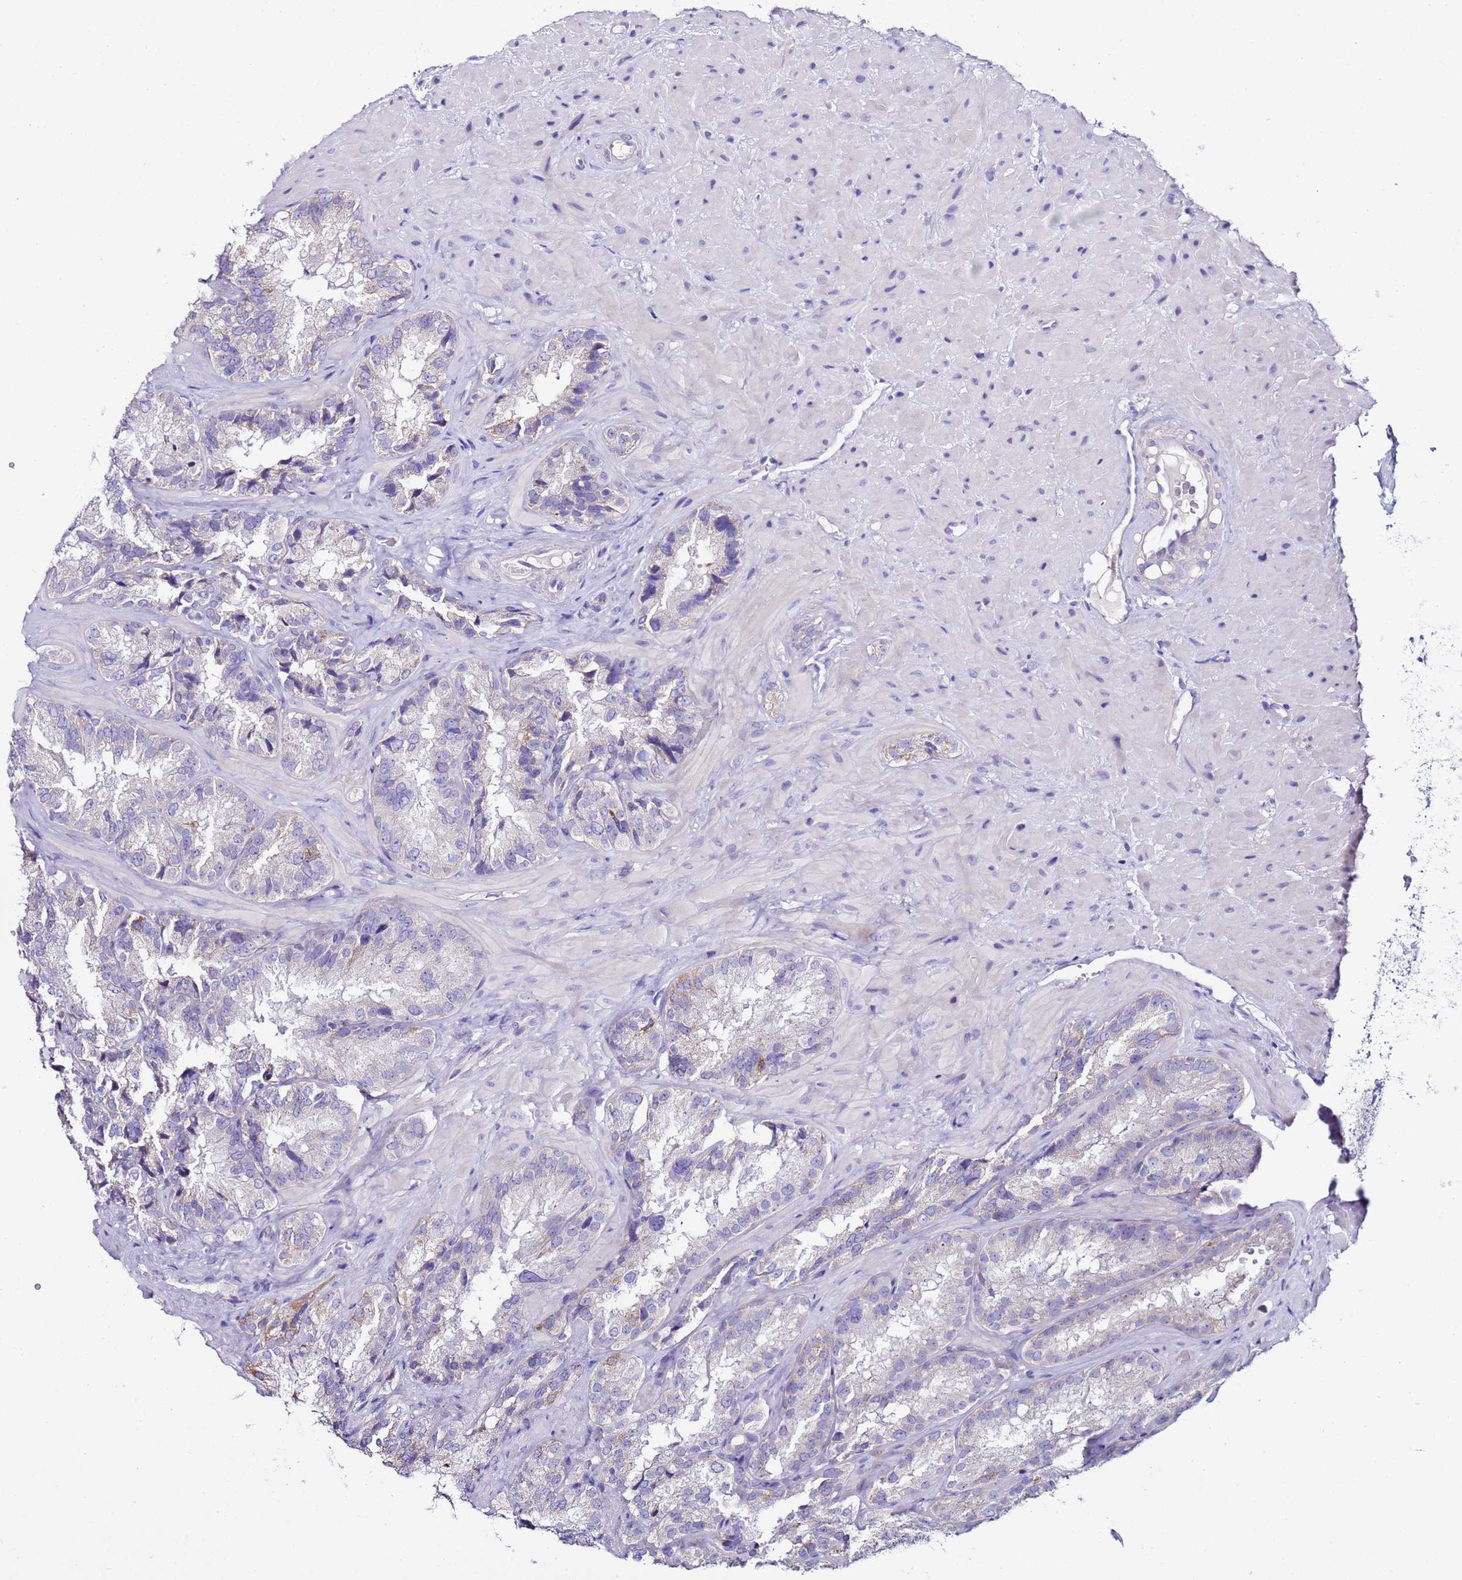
{"staining": {"intensity": "negative", "quantity": "none", "location": "none"}, "tissue": "seminal vesicle", "cell_type": "Glandular cells", "image_type": "normal", "snomed": [{"axis": "morphology", "description": "Normal tissue, NOS"}, {"axis": "topography", "description": "Seminal veicle"}], "caption": "Glandular cells show no significant protein positivity in unremarkable seminal vesicle. (Brightfield microscopy of DAB immunohistochemistry (IHC) at high magnification).", "gene": "MYBPC3", "patient": {"sex": "male", "age": 58}}